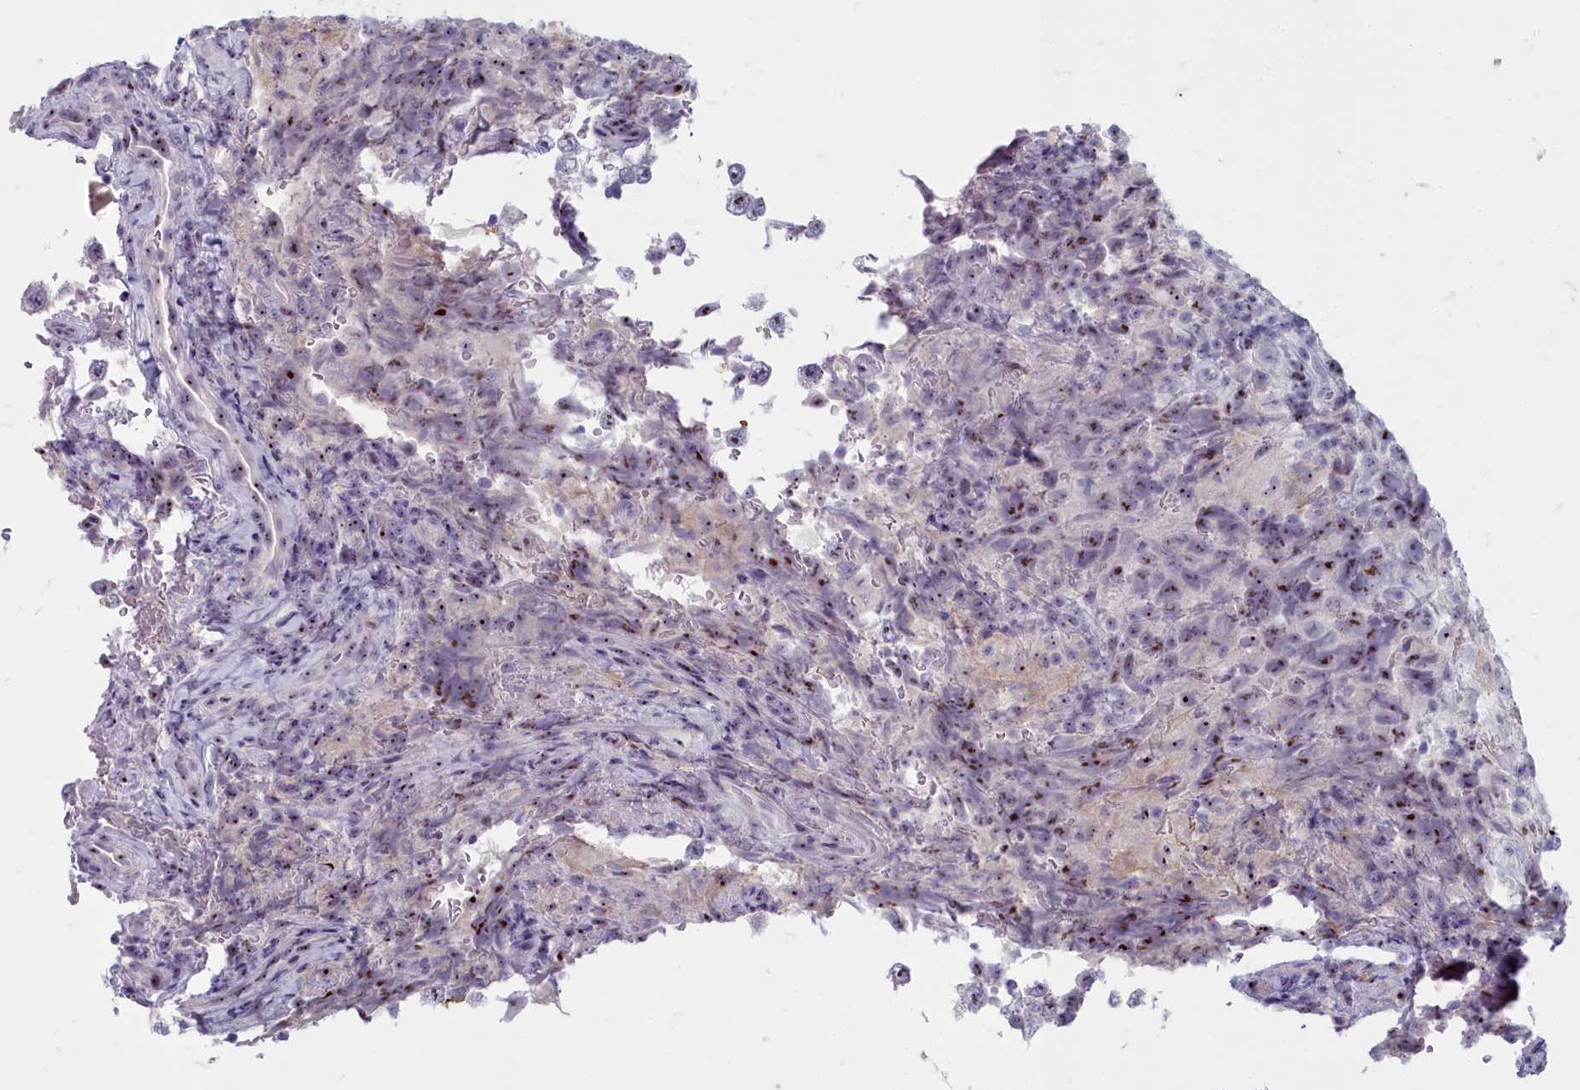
{"staining": {"intensity": "moderate", "quantity": "25%-75%", "location": "nuclear"}, "tissue": "testis cancer", "cell_type": "Tumor cells", "image_type": "cancer", "snomed": [{"axis": "morphology", "description": "Seminoma, NOS"}, {"axis": "morphology", "description": "Carcinoma, Embryonal, NOS"}, {"axis": "topography", "description": "Testis"}], "caption": "Protein staining of testis cancer tissue exhibits moderate nuclear staining in about 25%-75% of tumor cells. The protein is shown in brown color, while the nuclei are stained blue.", "gene": "INSYN2A", "patient": {"sex": "male", "age": 41}}